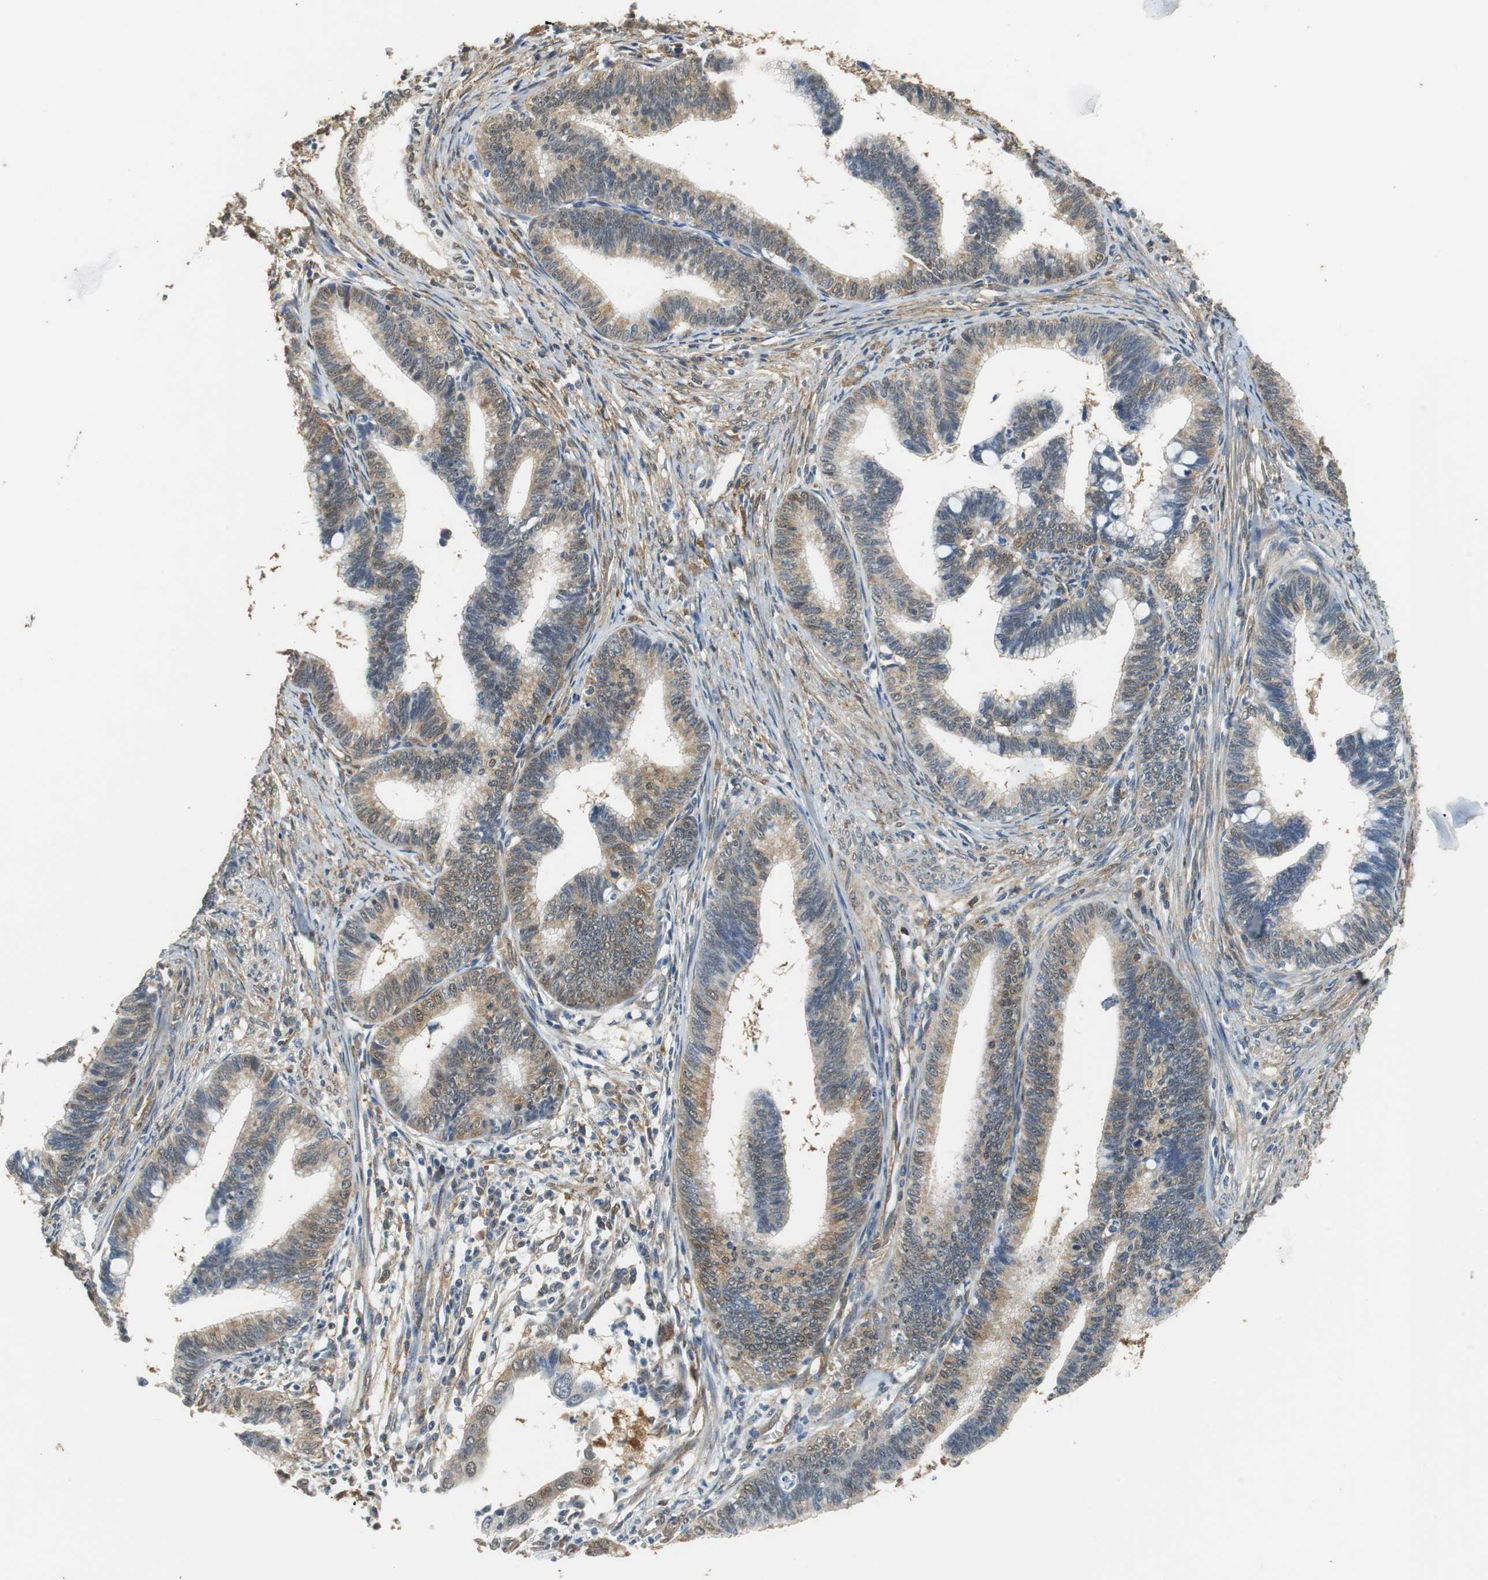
{"staining": {"intensity": "moderate", "quantity": ">75%", "location": "cytoplasmic/membranous,nuclear"}, "tissue": "cervical cancer", "cell_type": "Tumor cells", "image_type": "cancer", "snomed": [{"axis": "morphology", "description": "Adenocarcinoma, NOS"}, {"axis": "topography", "description": "Cervix"}], "caption": "The image shows staining of cervical adenocarcinoma, revealing moderate cytoplasmic/membranous and nuclear protein staining (brown color) within tumor cells. Nuclei are stained in blue.", "gene": "UBQLN2", "patient": {"sex": "female", "age": 36}}